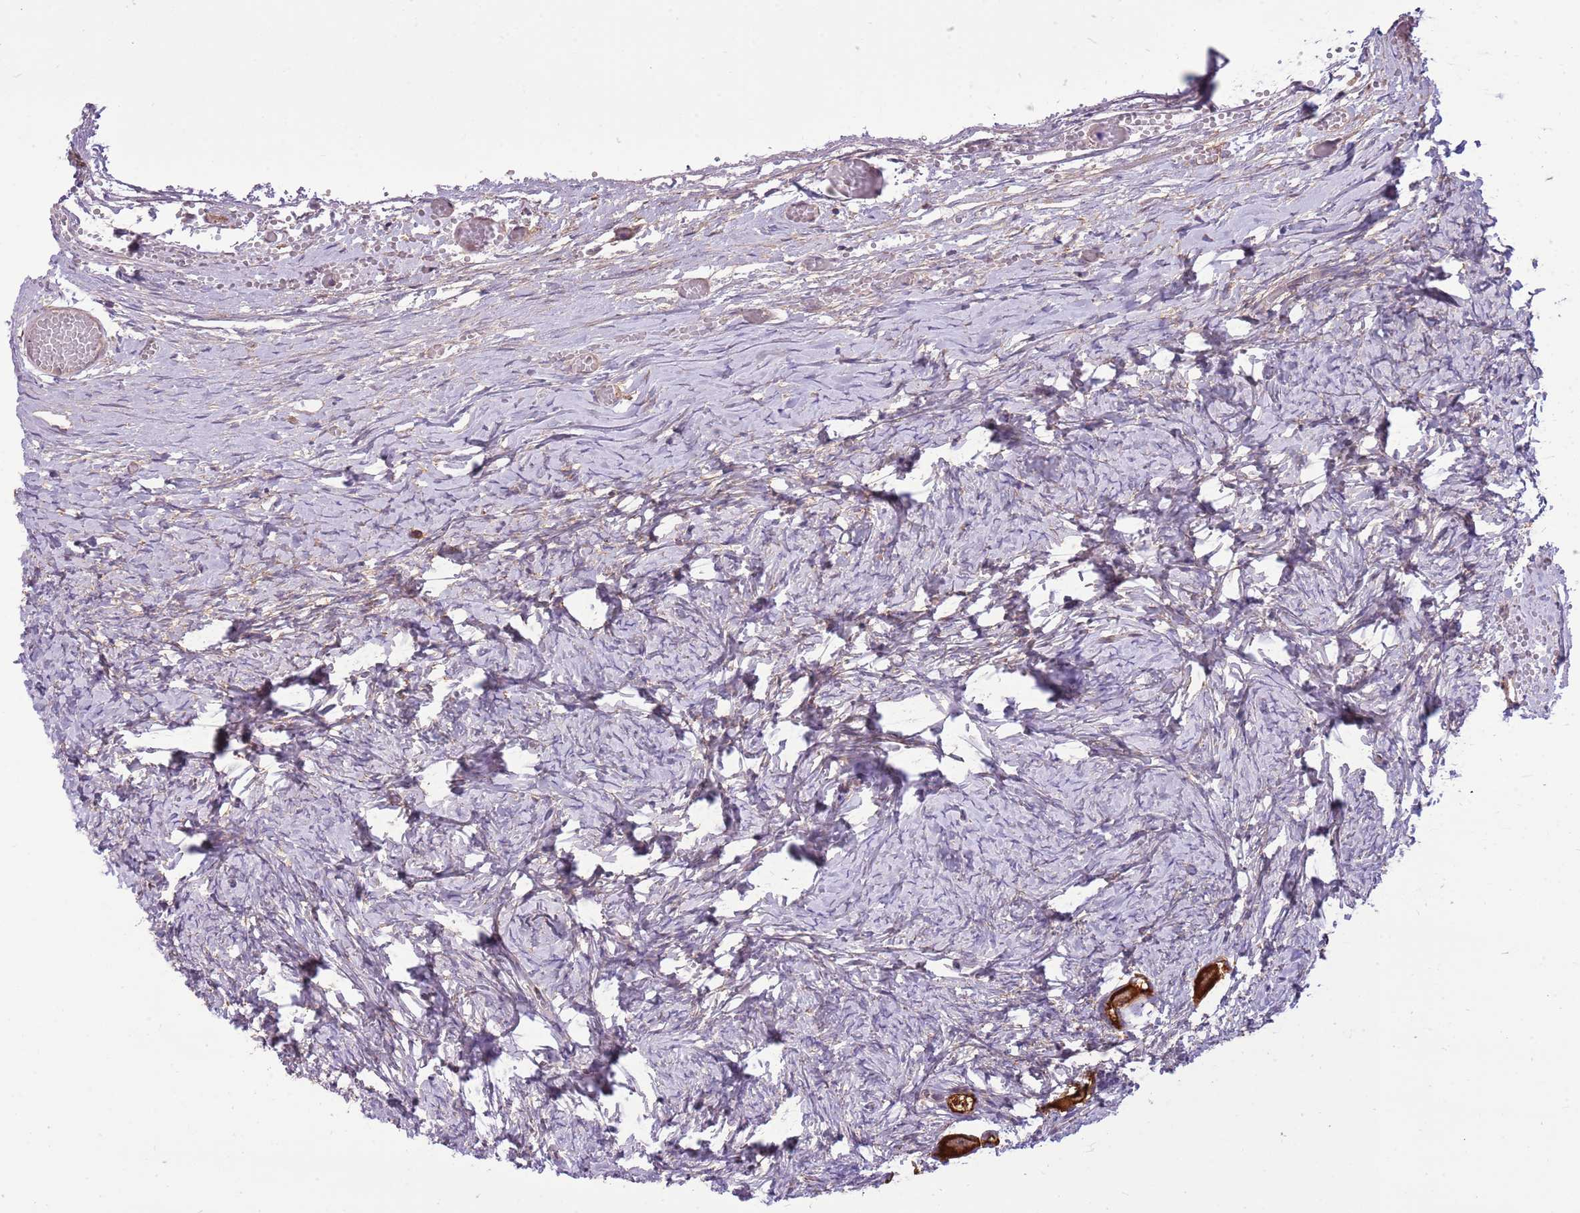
{"staining": {"intensity": "strong", "quantity": ">75%", "location": "cytoplasmic/membranous"}, "tissue": "ovary", "cell_type": "Follicle cells", "image_type": "normal", "snomed": [{"axis": "morphology", "description": "Normal tissue, NOS"}, {"axis": "topography", "description": "Ovary"}], "caption": "Protein expression analysis of normal ovary displays strong cytoplasmic/membranous positivity in about >75% of follicle cells. (DAB (3,3'-diaminobenzidine) IHC, brown staining for protein, blue staining for nuclei).", "gene": "WASHC4", "patient": {"sex": "female", "age": 27}}